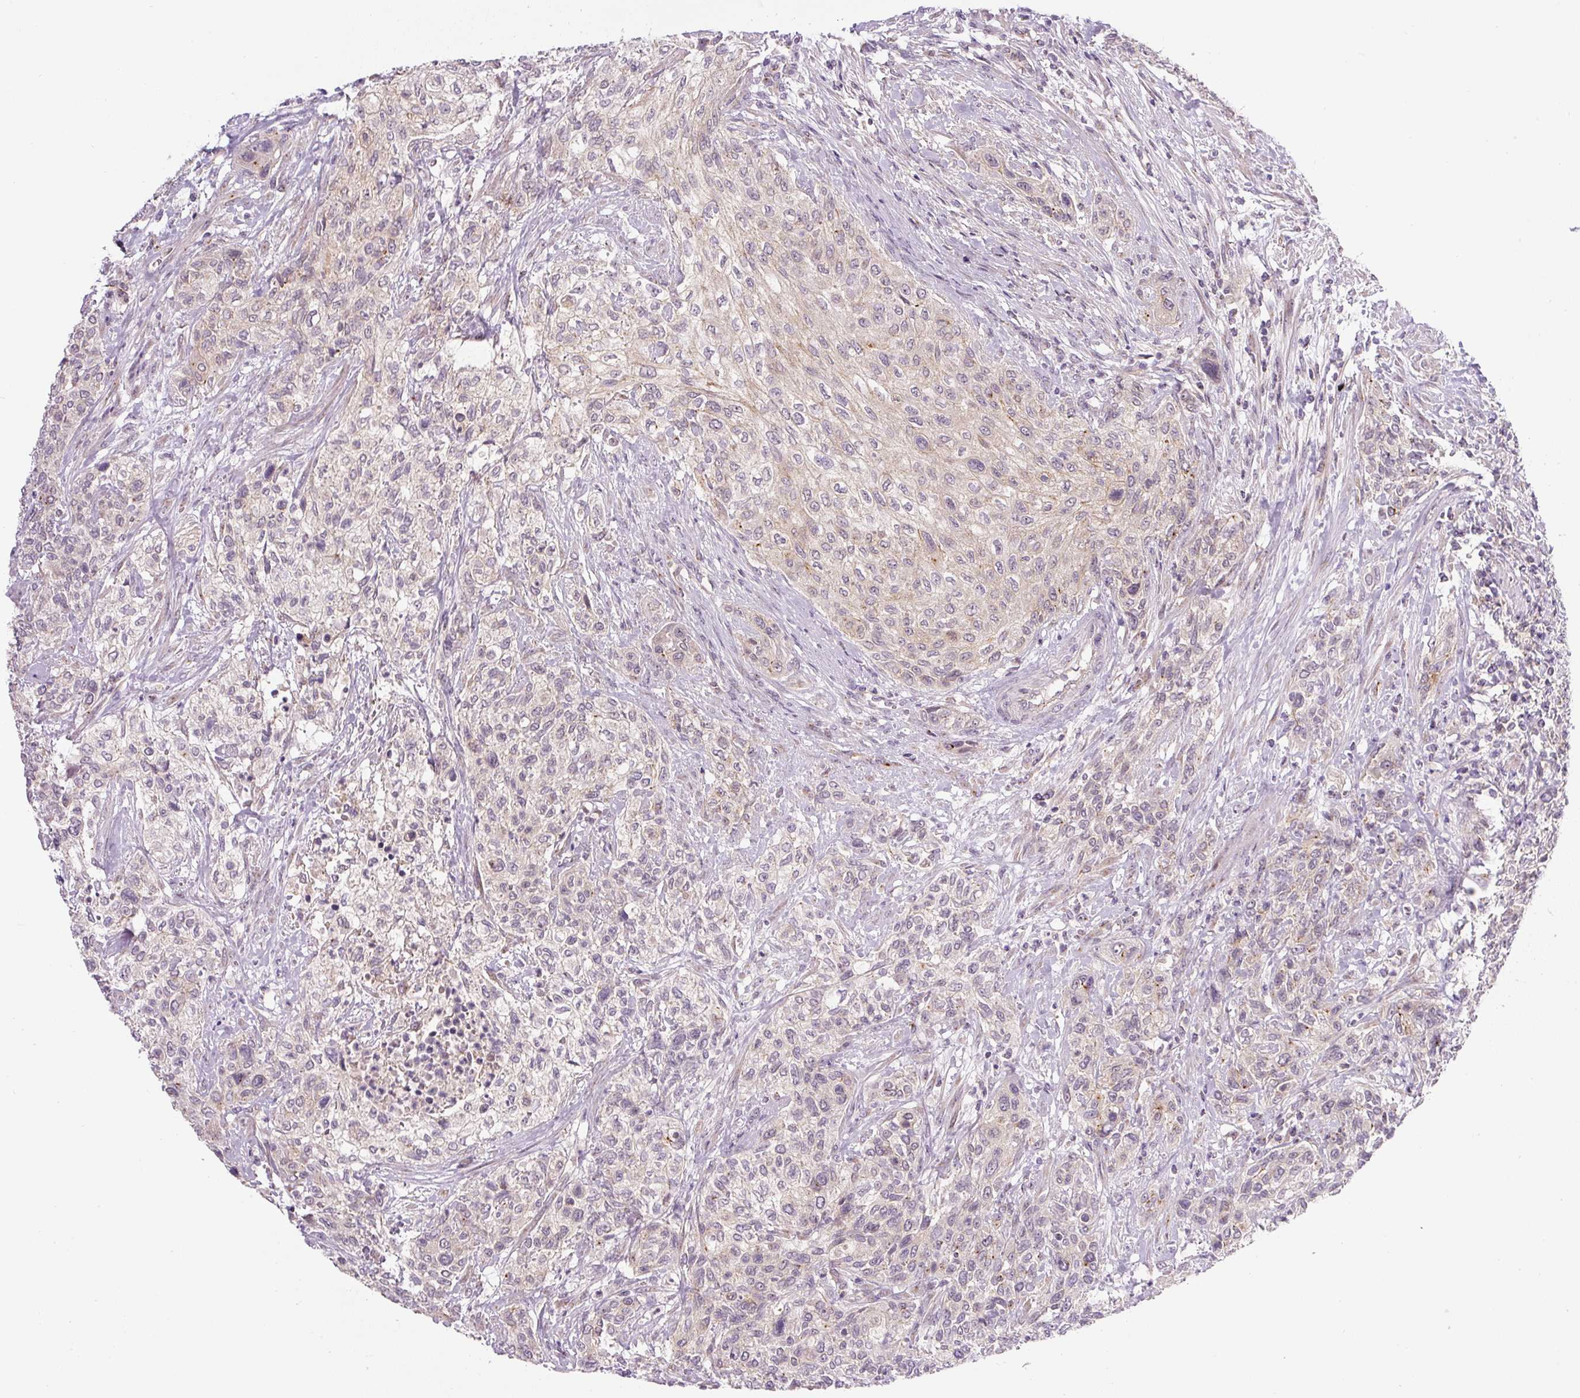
{"staining": {"intensity": "negative", "quantity": "none", "location": "none"}, "tissue": "urothelial cancer", "cell_type": "Tumor cells", "image_type": "cancer", "snomed": [{"axis": "morphology", "description": "Normal tissue, NOS"}, {"axis": "morphology", "description": "Urothelial carcinoma, NOS"}, {"axis": "topography", "description": "Urinary bladder"}, {"axis": "topography", "description": "Peripheral nerve tissue"}], "caption": "This is an immunohistochemistry (IHC) photomicrograph of human transitional cell carcinoma. There is no positivity in tumor cells.", "gene": "PCM1", "patient": {"sex": "male", "age": 35}}